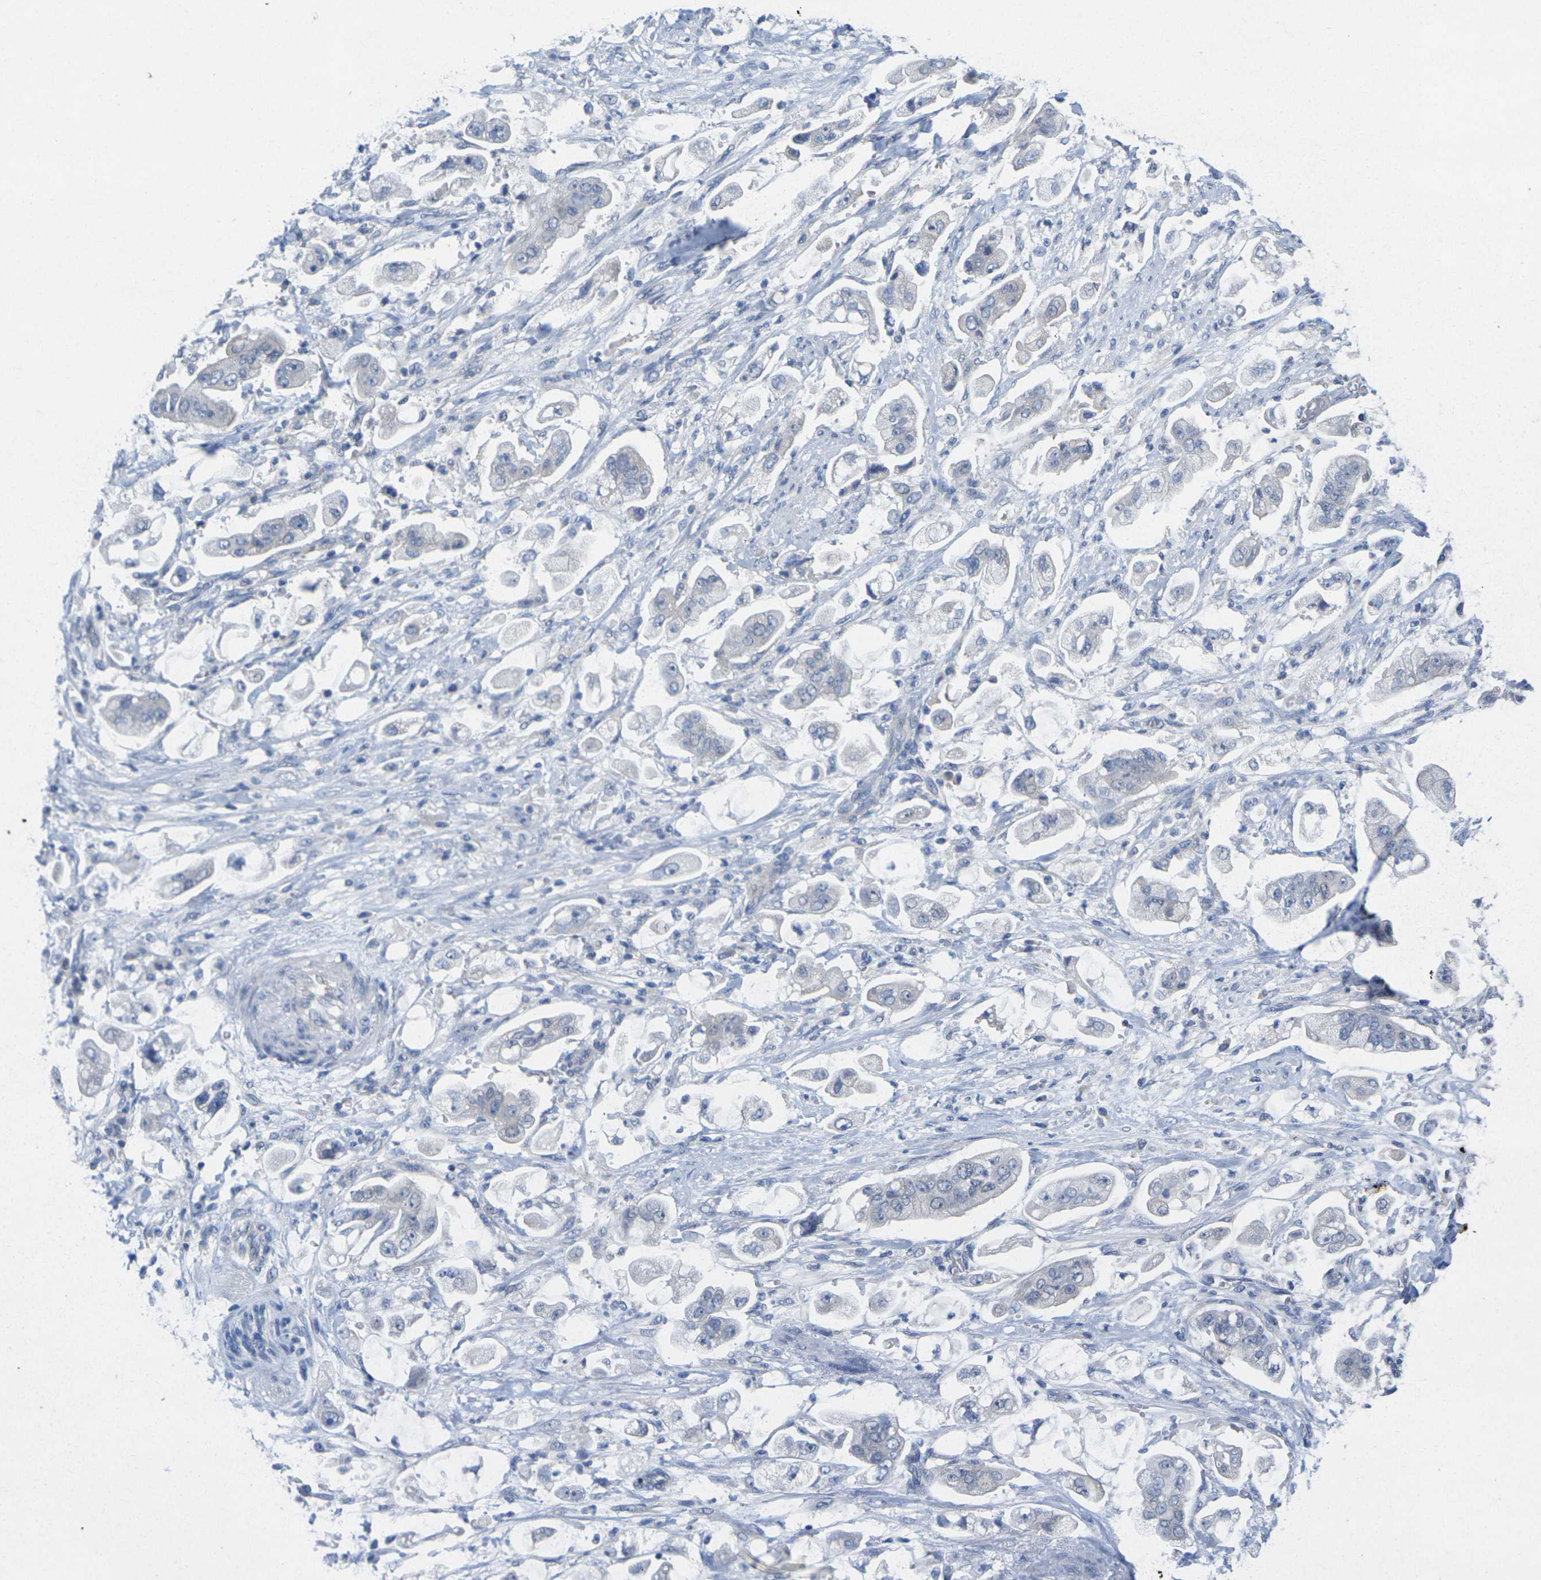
{"staining": {"intensity": "negative", "quantity": "none", "location": "none"}, "tissue": "stomach cancer", "cell_type": "Tumor cells", "image_type": "cancer", "snomed": [{"axis": "morphology", "description": "Adenocarcinoma, NOS"}, {"axis": "topography", "description": "Stomach"}], "caption": "A high-resolution photomicrograph shows immunohistochemistry (IHC) staining of adenocarcinoma (stomach), which shows no significant staining in tumor cells.", "gene": "TNNI3", "patient": {"sex": "male", "age": 62}}